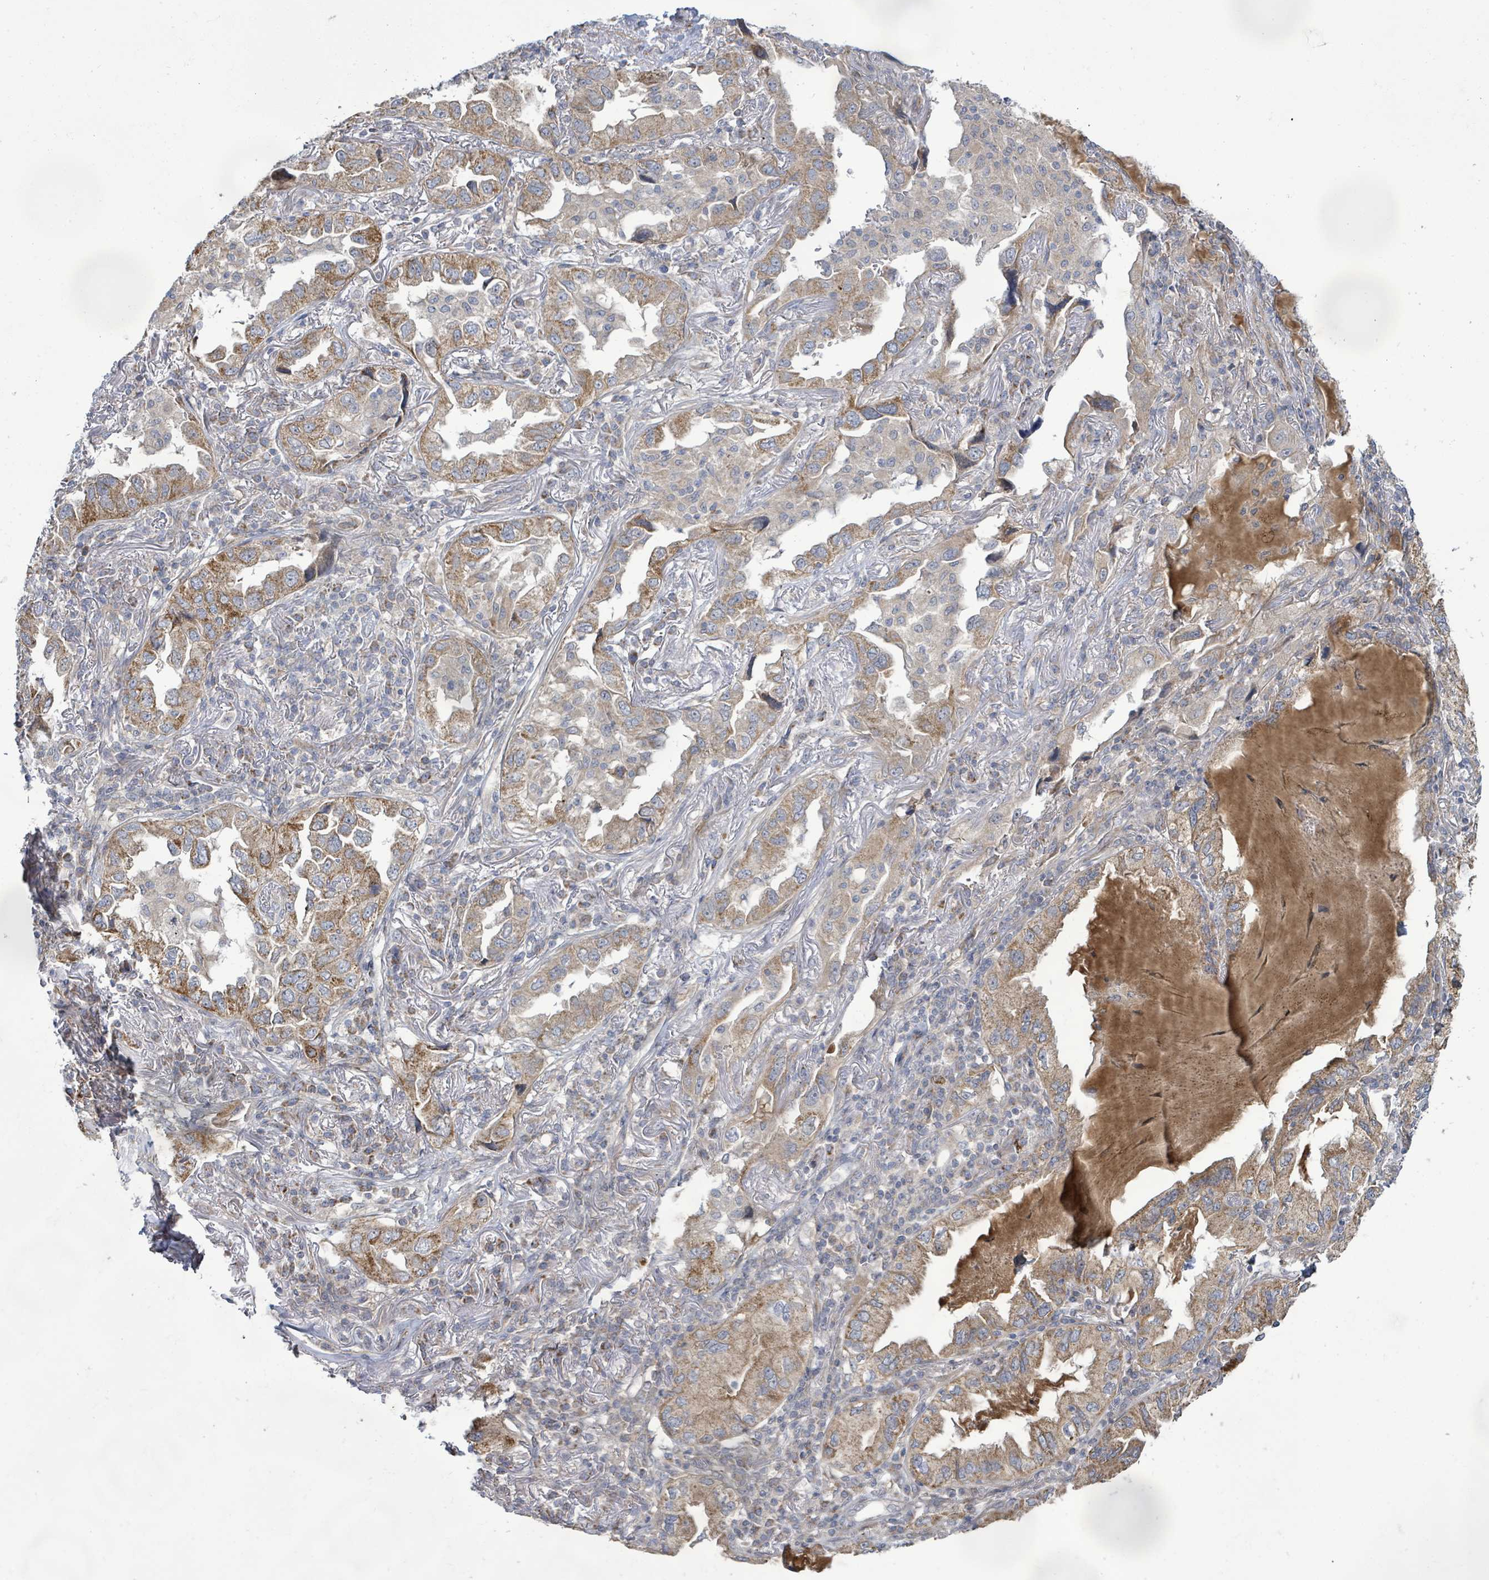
{"staining": {"intensity": "moderate", "quantity": ">75%", "location": "cytoplasmic/membranous"}, "tissue": "lung cancer", "cell_type": "Tumor cells", "image_type": "cancer", "snomed": [{"axis": "morphology", "description": "Adenocarcinoma, NOS"}, {"axis": "topography", "description": "Lung"}], "caption": "Immunohistochemistry (IHC) histopathology image of lung cancer stained for a protein (brown), which shows medium levels of moderate cytoplasmic/membranous staining in about >75% of tumor cells.", "gene": "KBTBD11", "patient": {"sex": "female", "age": 69}}